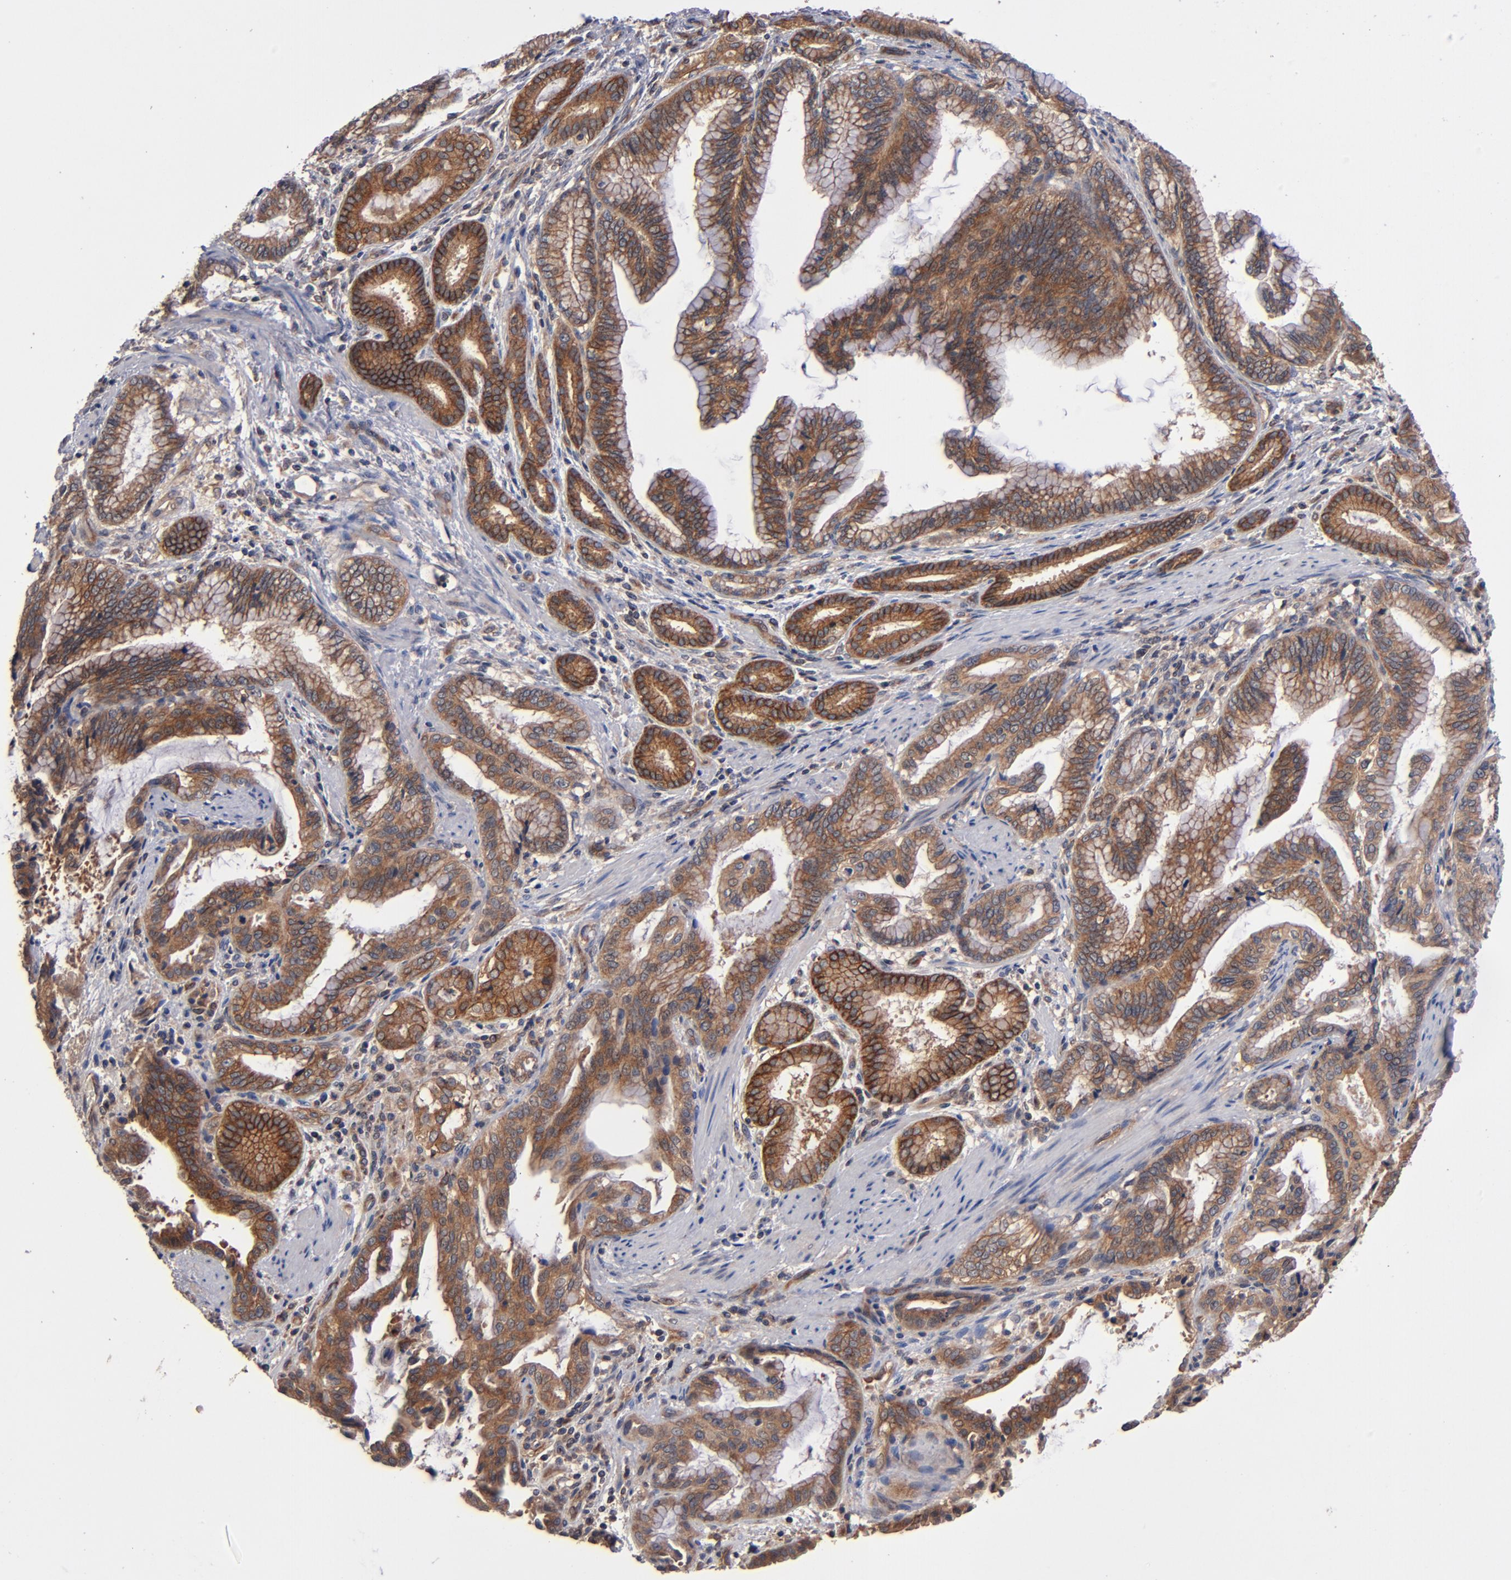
{"staining": {"intensity": "strong", "quantity": ">75%", "location": "cytoplasmic/membranous"}, "tissue": "pancreatic cancer", "cell_type": "Tumor cells", "image_type": "cancer", "snomed": [{"axis": "morphology", "description": "Adenocarcinoma, NOS"}, {"axis": "topography", "description": "Pancreas"}], "caption": "IHC staining of adenocarcinoma (pancreatic), which shows high levels of strong cytoplasmic/membranous positivity in approximately >75% of tumor cells indicating strong cytoplasmic/membranous protein positivity. The staining was performed using DAB (brown) for protein detection and nuclei were counterstained in hematoxylin (blue).", "gene": "BDKRB1", "patient": {"sex": "female", "age": 64}}